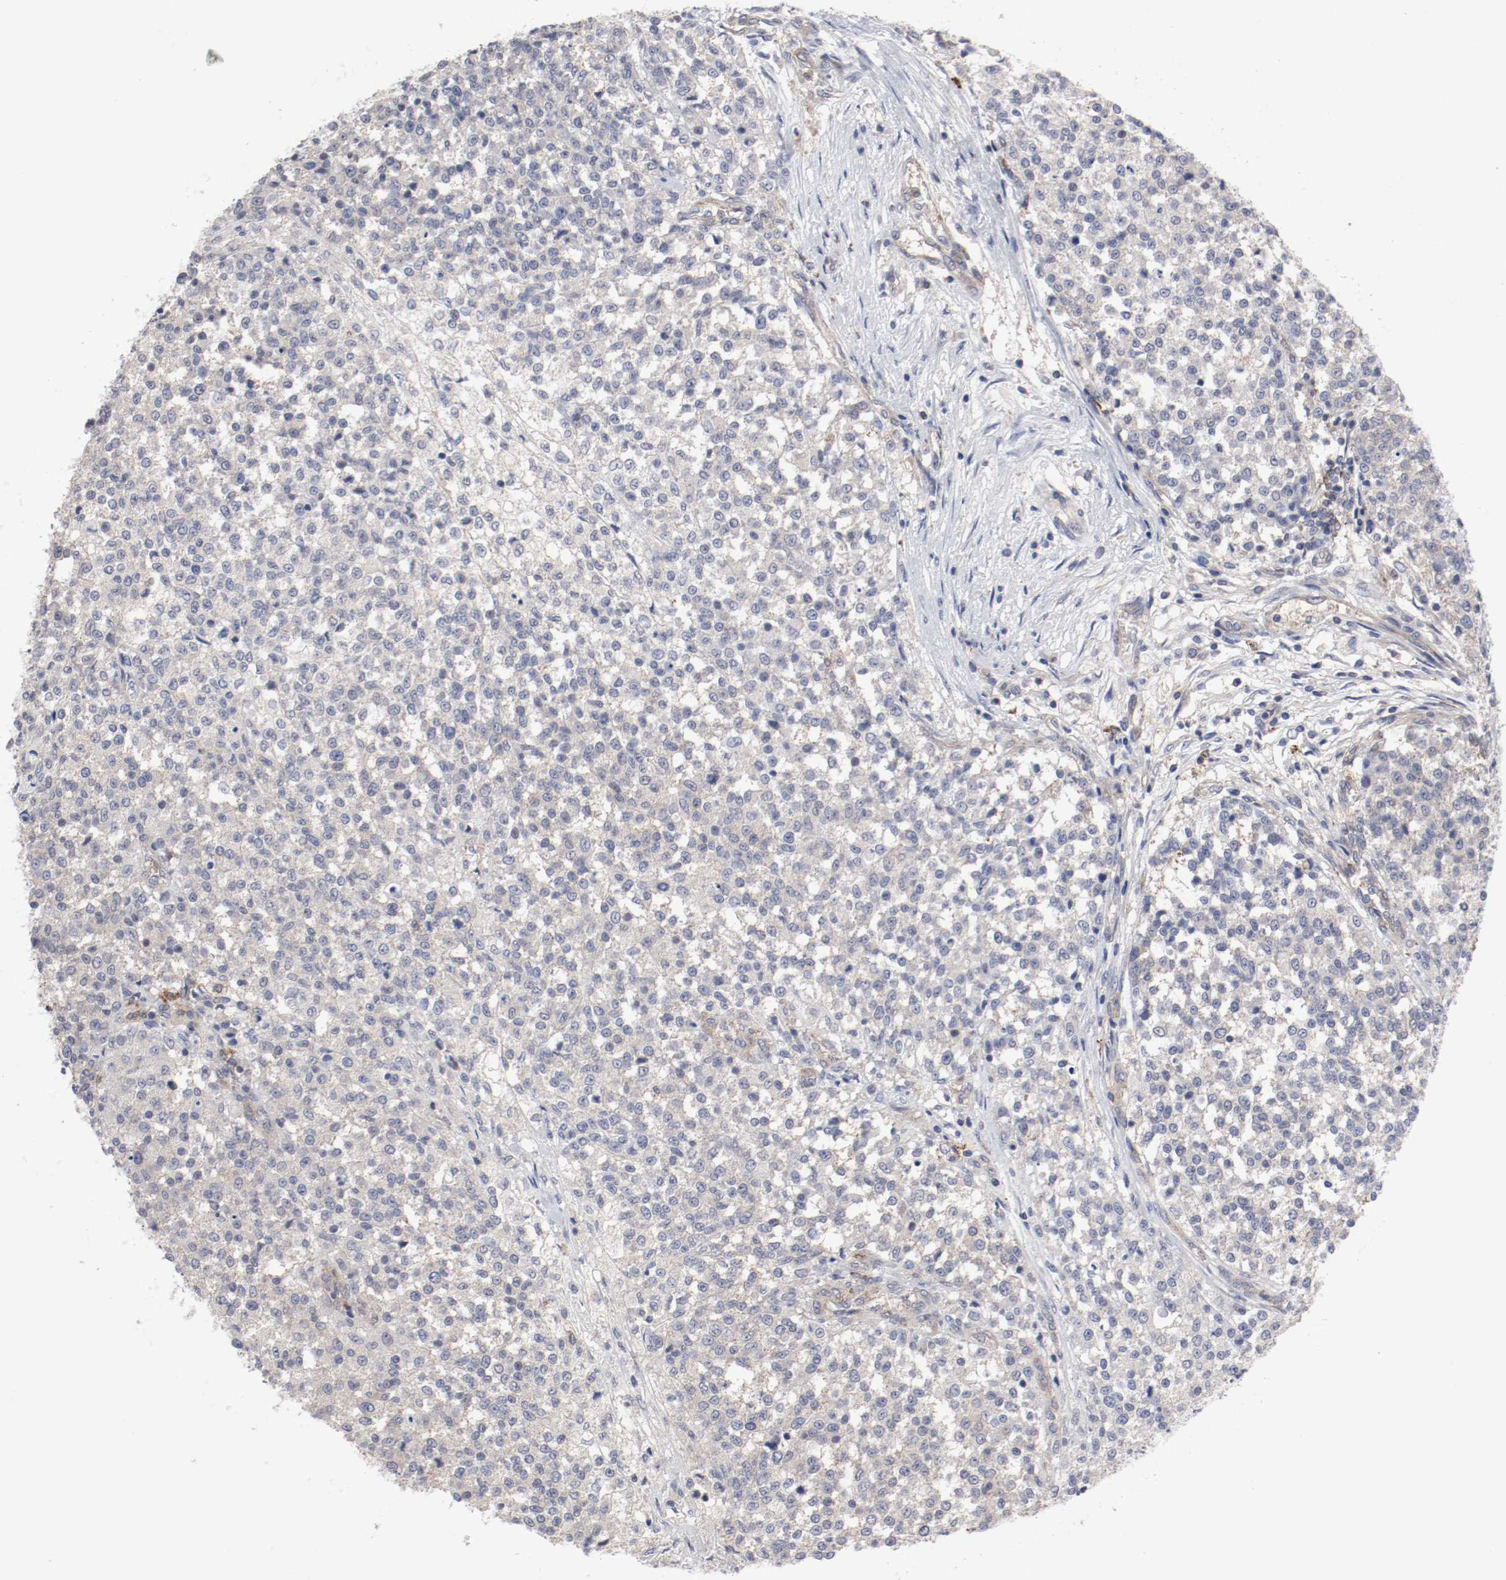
{"staining": {"intensity": "negative", "quantity": "none", "location": "none"}, "tissue": "testis cancer", "cell_type": "Tumor cells", "image_type": "cancer", "snomed": [{"axis": "morphology", "description": "Seminoma, NOS"}, {"axis": "topography", "description": "Testis"}], "caption": "Testis cancer (seminoma) was stained to show a protein in brown. There is no significant staining in tumor cells.", "gene": "CBL", "patient": {"sex": "male", "age": 59}}